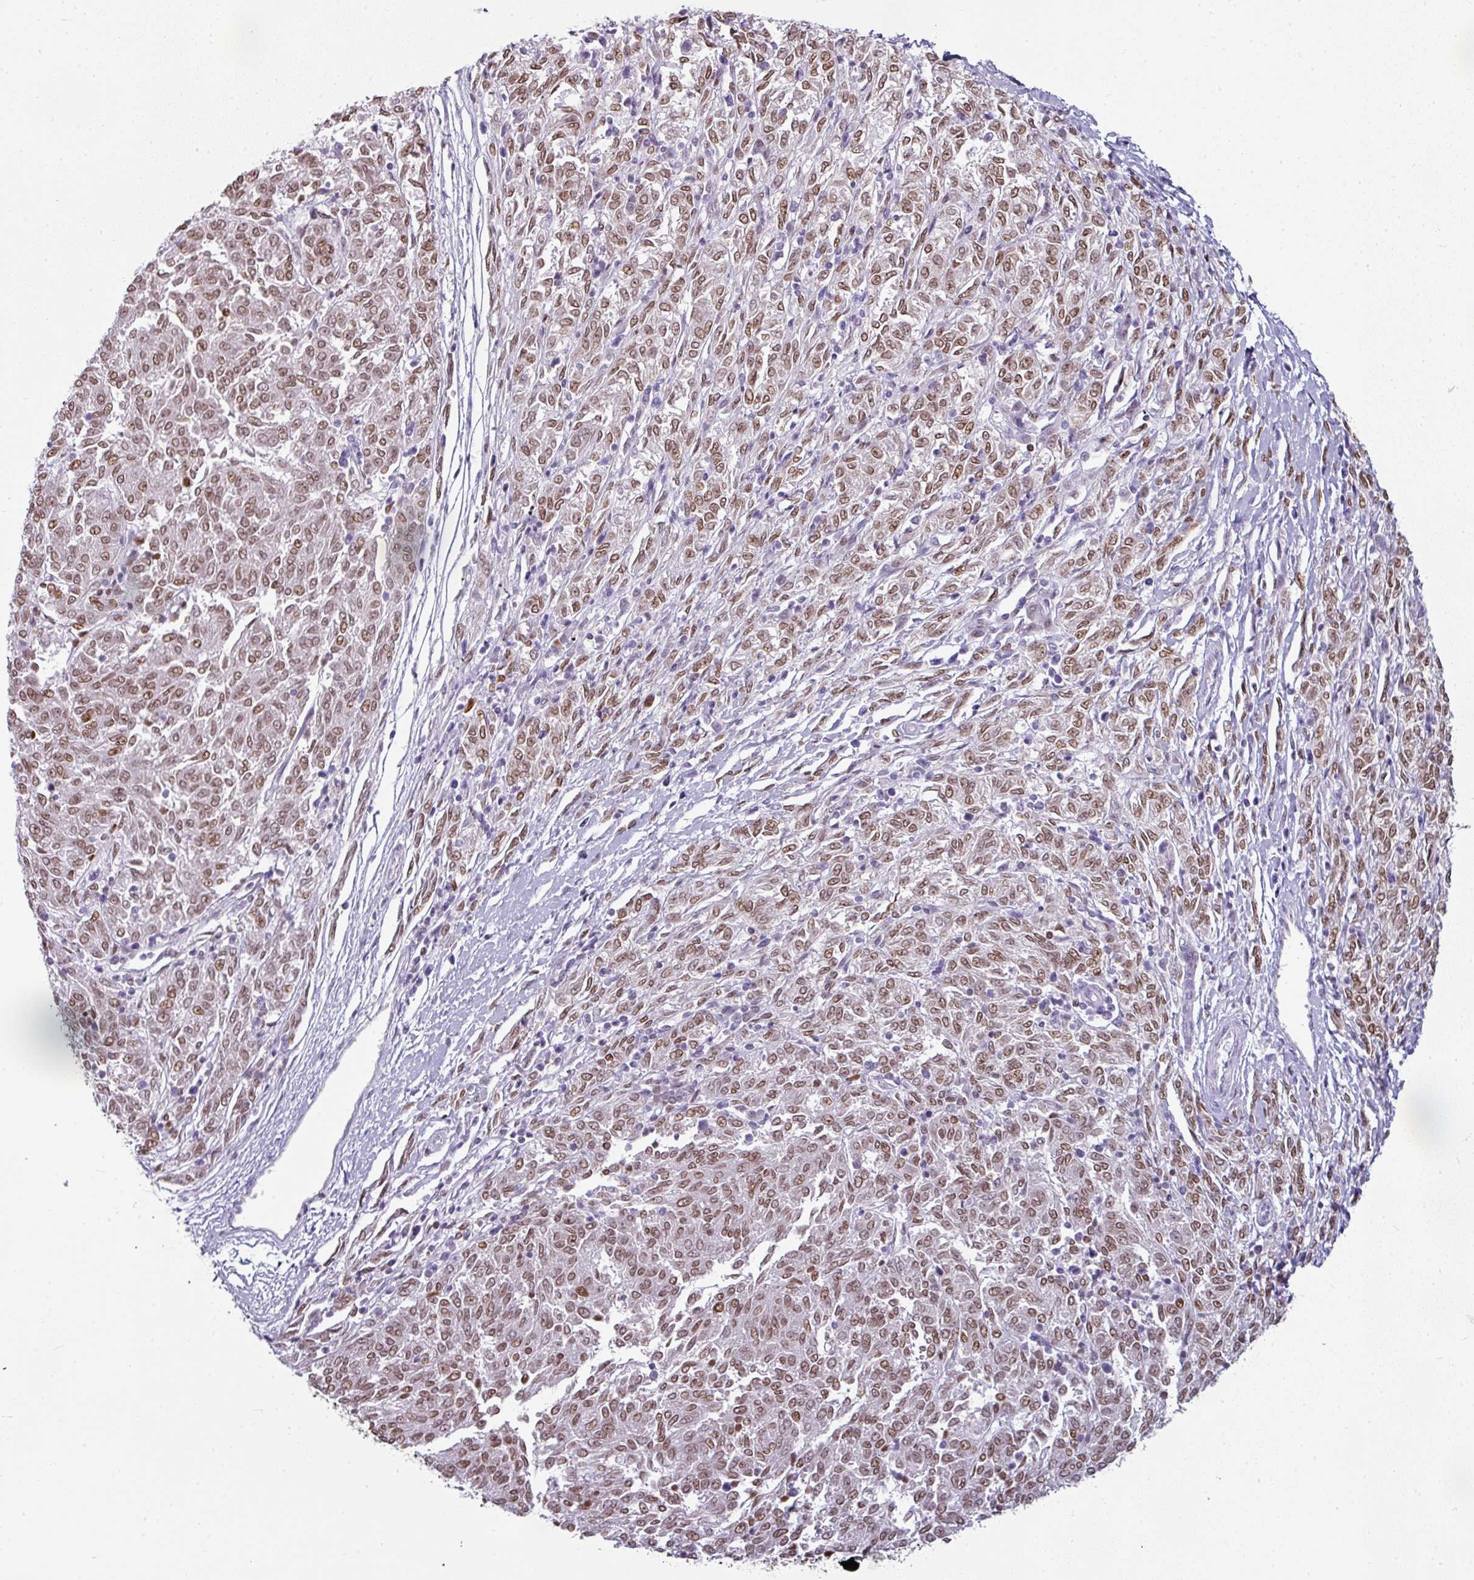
{"staining": {"intensity": "moderate", "quantity": "25%-75%", "location": "nuclear"}, "tissue": "melanoma", "cell_type": "Tumor cells", "image_type": "cancer", "snomed": [{"axis": "morphology", "description": "Malignant melanoma, NOS"}, {"axis": "topography", "description": "Skin"}], "caption": "Protein expression by immunohistochemistry (IHC) reveals moderate nuclear staining in about 25%-75% of tumor cells in melanoma.", "gene": "SYT8", "patient": {"sex": "female", "age": 72}}